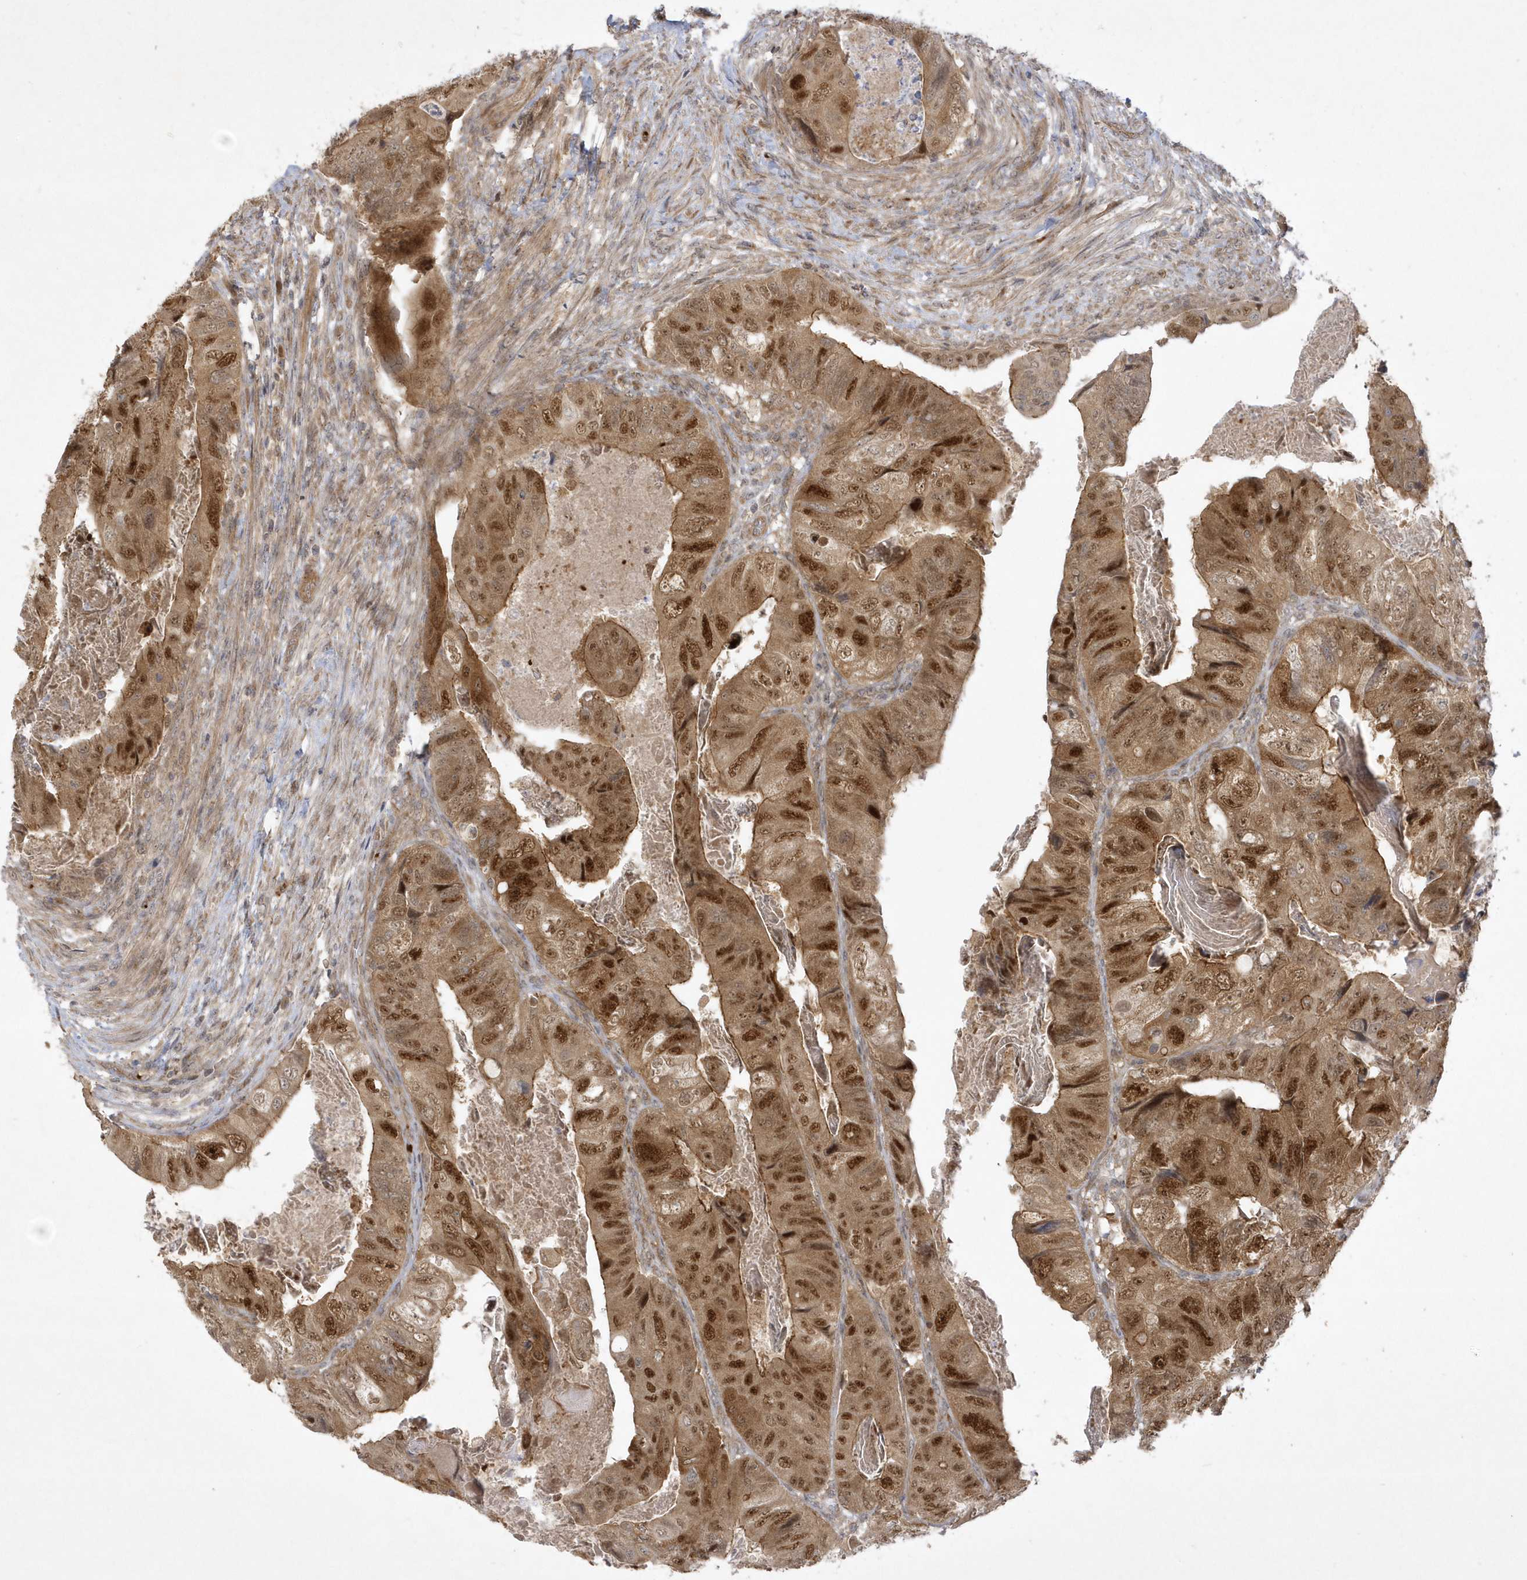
{"staining": {"intensity": "moderate", "quantity": ">75%", "location": "cytoplasmic/membranous,nuclear"}, "tissue": "colorectal cancer", "cell_type": "Tumor cells", "image_type": "cancer", "snomed": [{"axis": "morphology", "description": "Adenocarcinoma, NOS"}, {"axis": "topography", "description": "Rectum"}], "caption": "Tumor cells exhibit medium levels of moderate cytoplasmic/membranous and nuclear positivity in approximately >75% of cells in human colorectal adenocarcinoma.", "gene": "NAF1", "patient": {"sex": "male", "age": 63}}